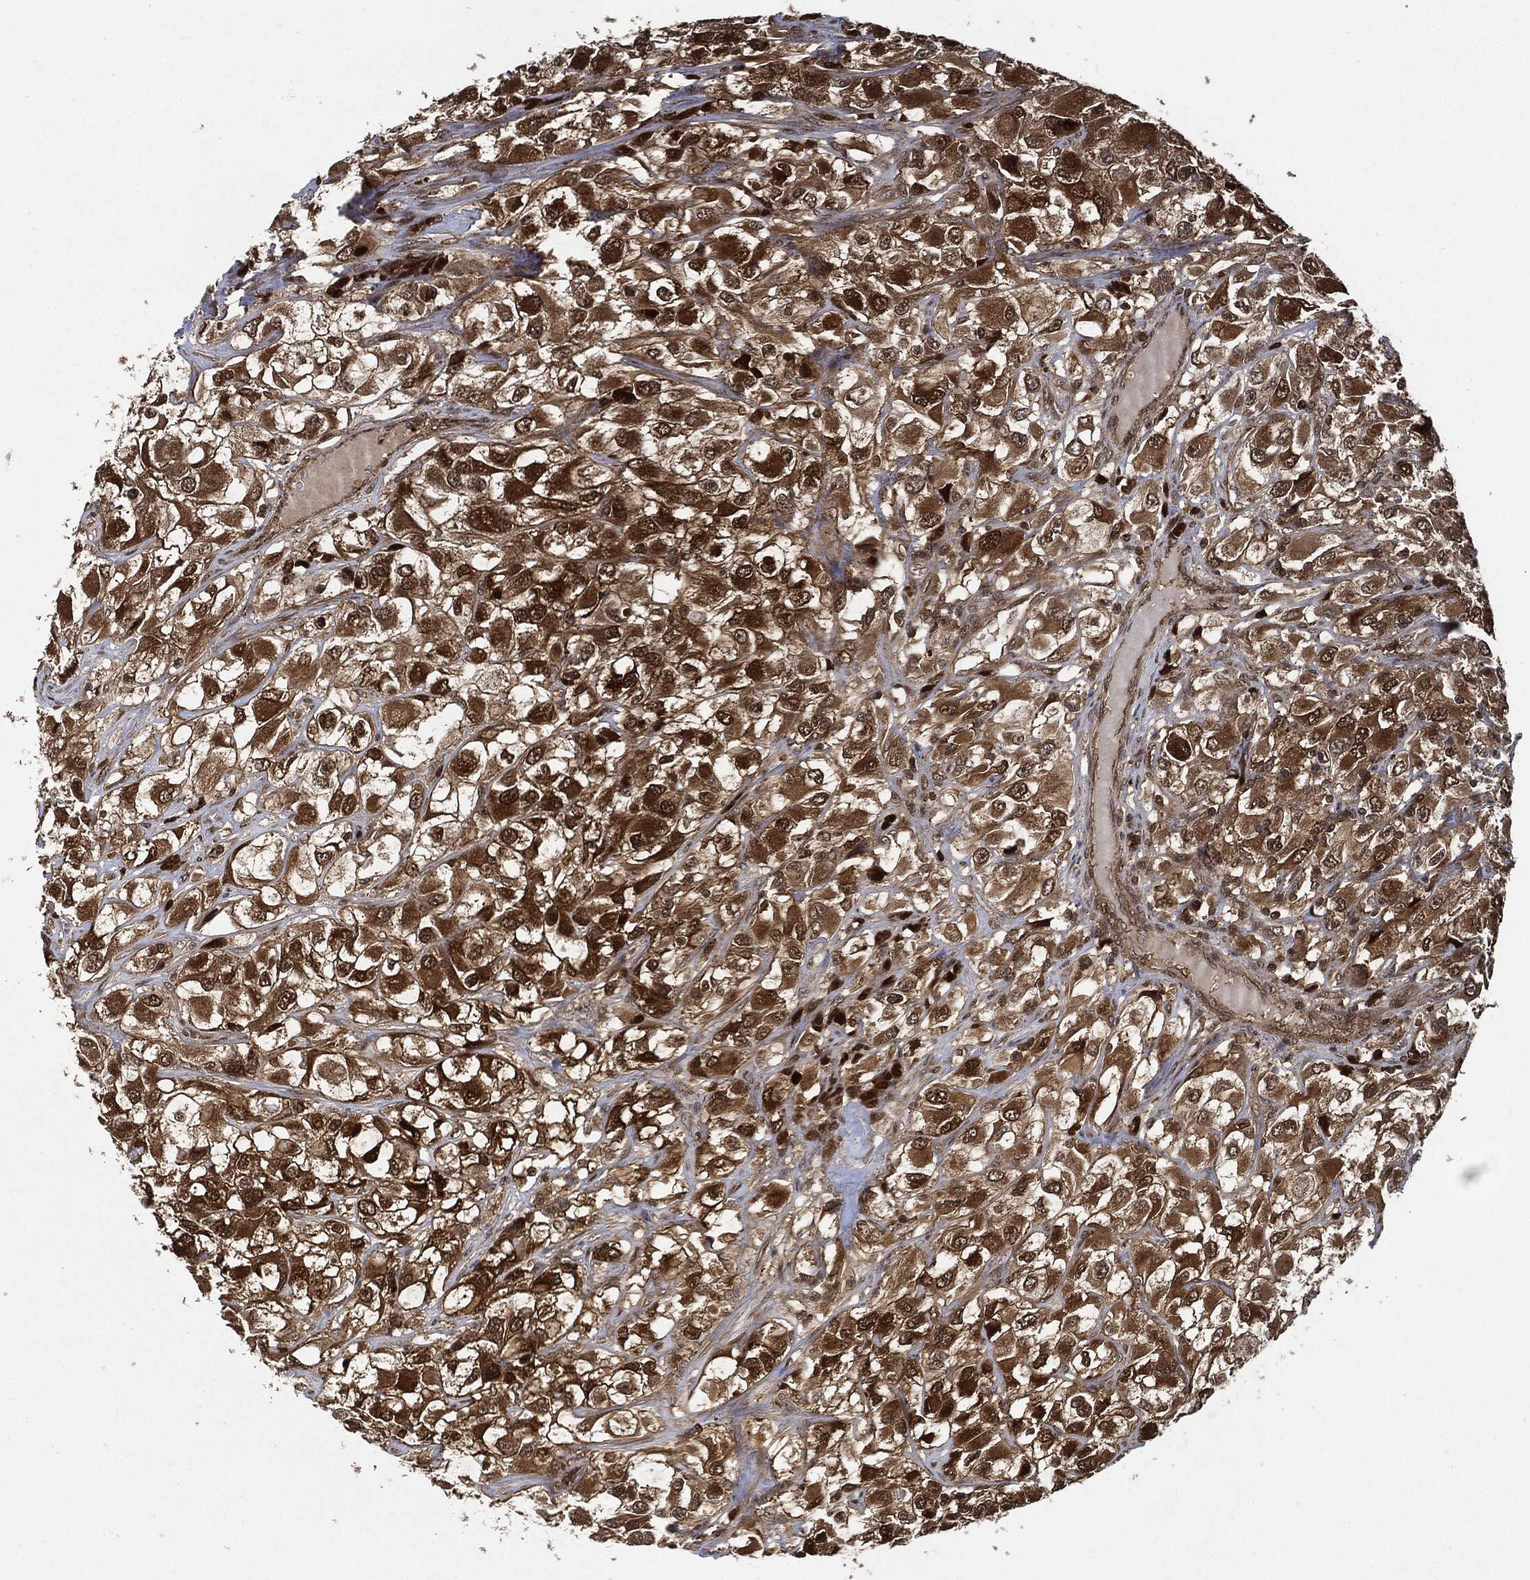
{"staining": {"intensity": "strong", "quantity": ">75%", "location": "cytoplasmic/membranous,nuclear"}, "tissue": "renal cancer", "cell_type": "Tumor cells", "image_type": "cancer", "snomed": [{"axis": "morphology", "description": "Adenocarcinoma, NOS"}, {"axis": "topography", "description": "Kidney"}], "caption": "Protein expression analysis of renal adenocarcinoma shows strong cytoplasmic/membranous and nuclear expression in about >75% of tumor cells.", "gene": "CUTA", "patient": {"sex": "female", "age": 52}}